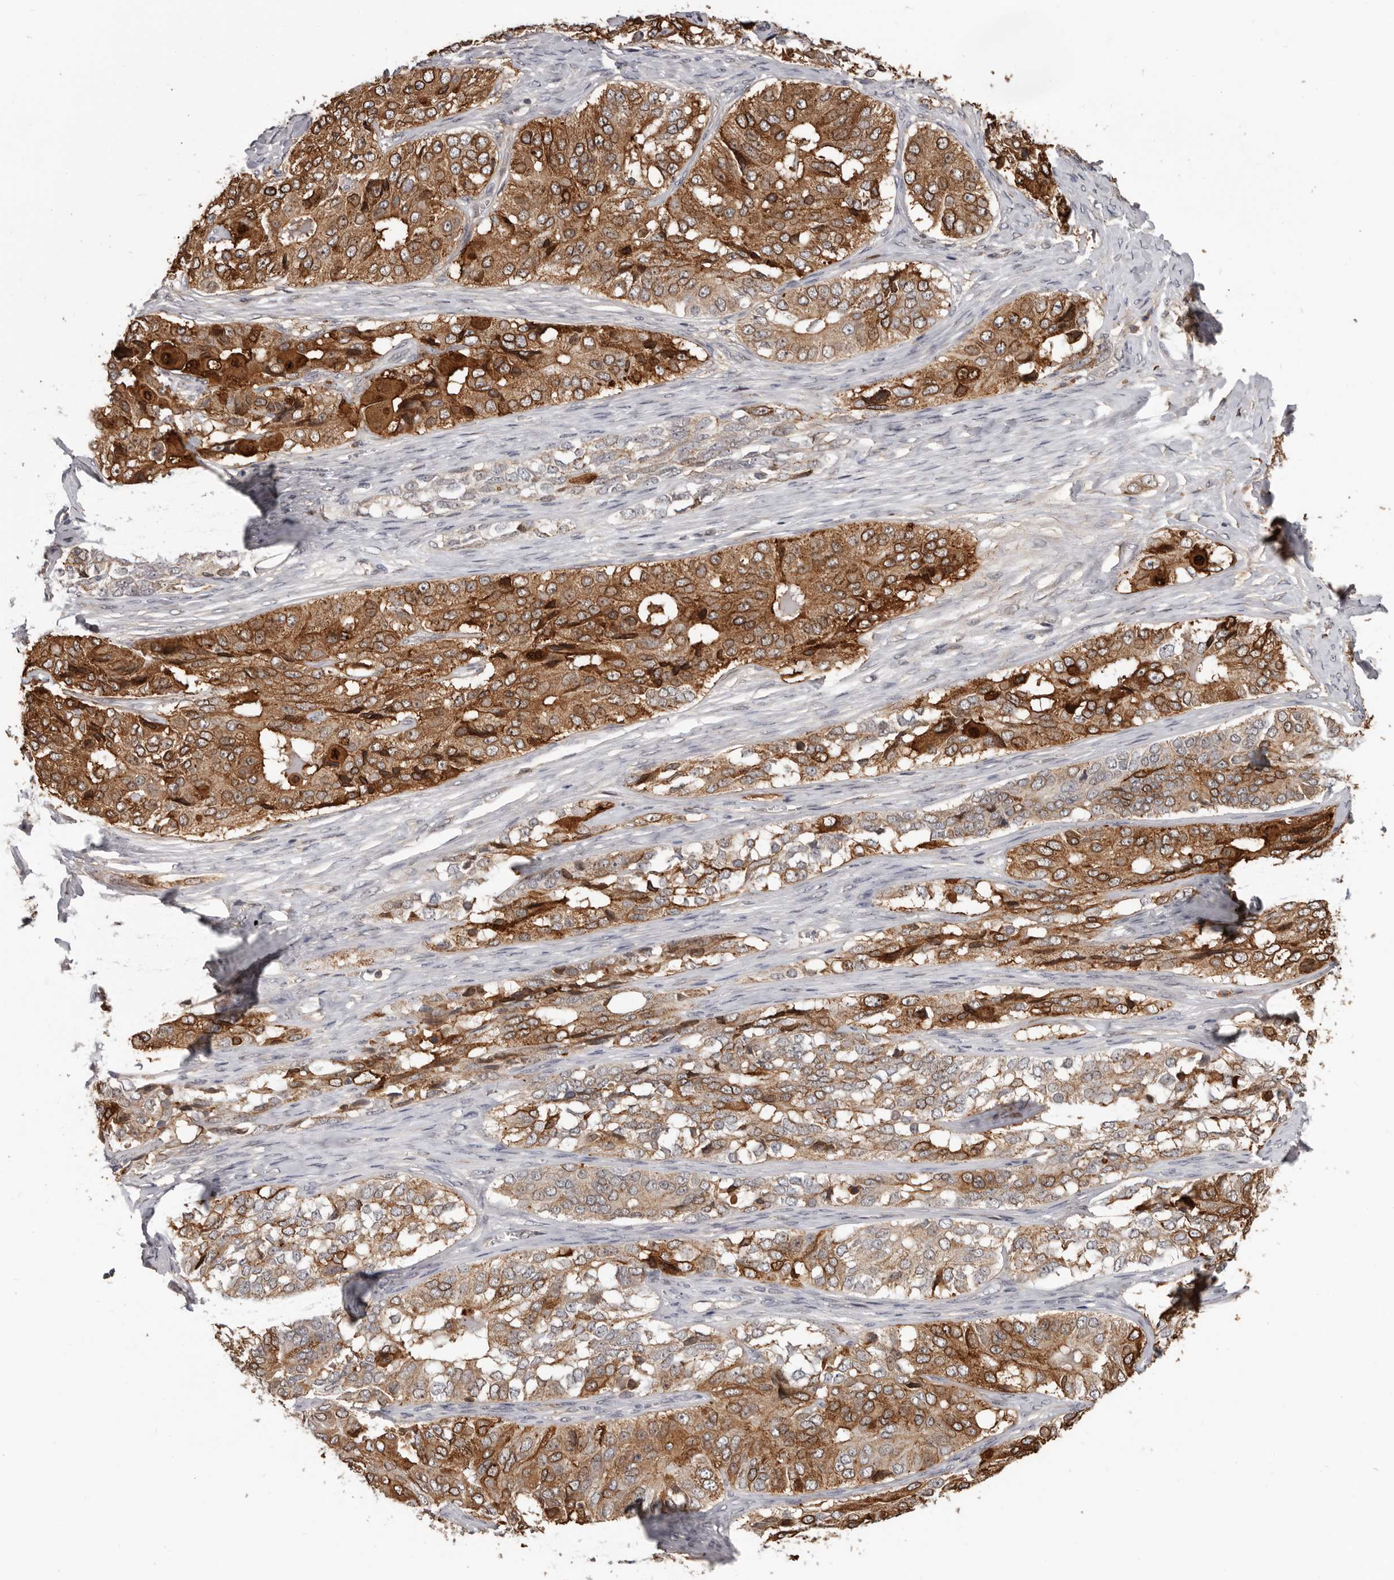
{"staining": {"intensity": "strong", "quantity": "25%-75%", "location": "cytoplasmic/membranous,nuclear"}, "tissue": "ovarian cancer", "cell_type": "Tumor cells", "image_type": "cancer", "snomed": [{"axis": "morphology", "description": "Carcinoma, endometroid"}, {"axis": "topography", "description": "Ovary"}], "caption": "Ovarian cancer (endometroid carcinoma) stained with a protein marker reveals strong staining in tumor cells.", "gene": "PRR12", "patient": {"sex": "female", "age": 51}}